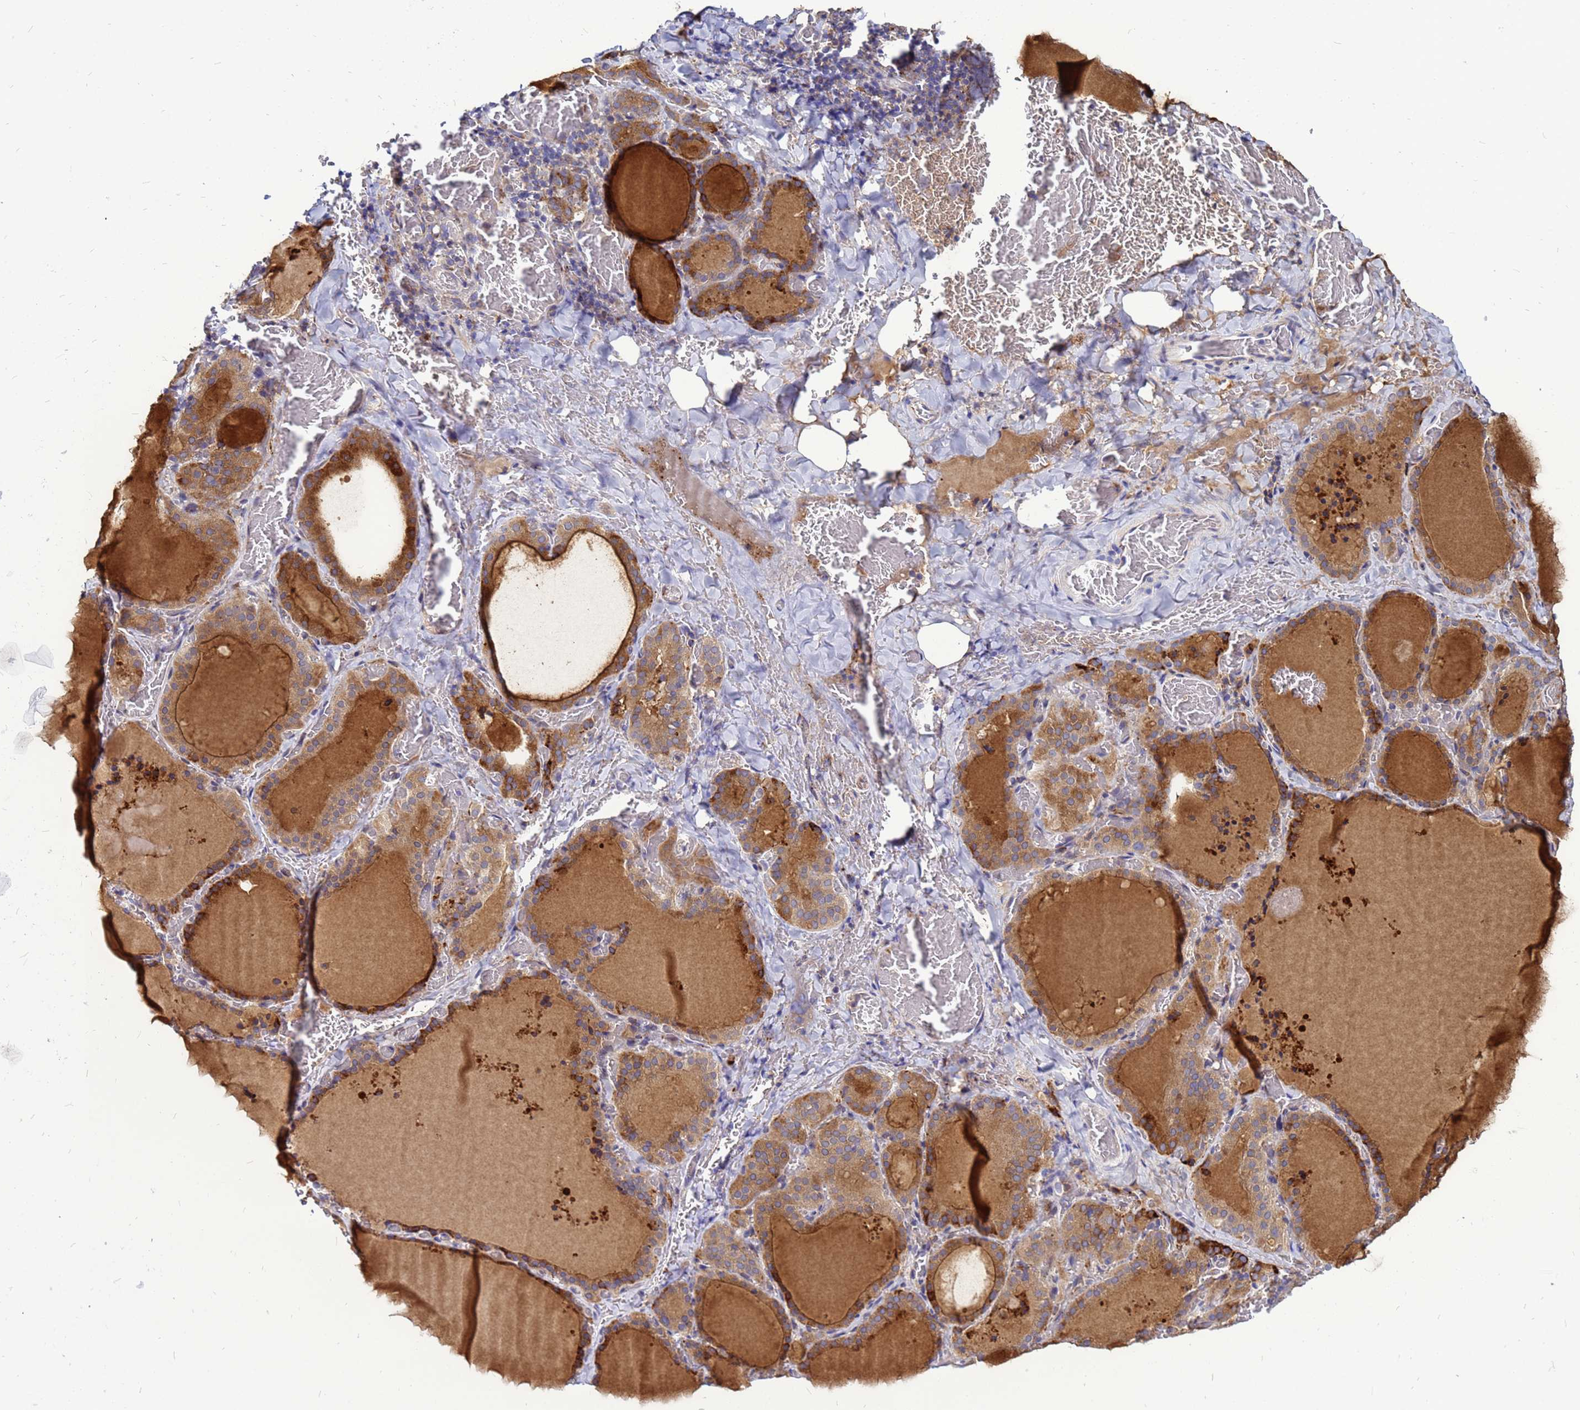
{"staining": {"intensity": "strong", "quantity": "25%-75%", "location": "cytoplasmic/membranous"}, "tissue": "thyroid gland", "cell_type": "Glandular cells", "image_type": "normal", "snomed": [{"axis": "morphology", "description": "Normal tissue, NOS"}, {"axis": "topography", "description": "Thyroid gland"}], "caption": "High-power microscopy captured an immunohistochemistry (IHC) photomicrograph of normal thyroid gland, revealing strong cytoplasmic/membranous expression in about 25%-75% of glandular cells.", "gene": "FHIP1A", "patient": {"sex": "female", "age": 39}}